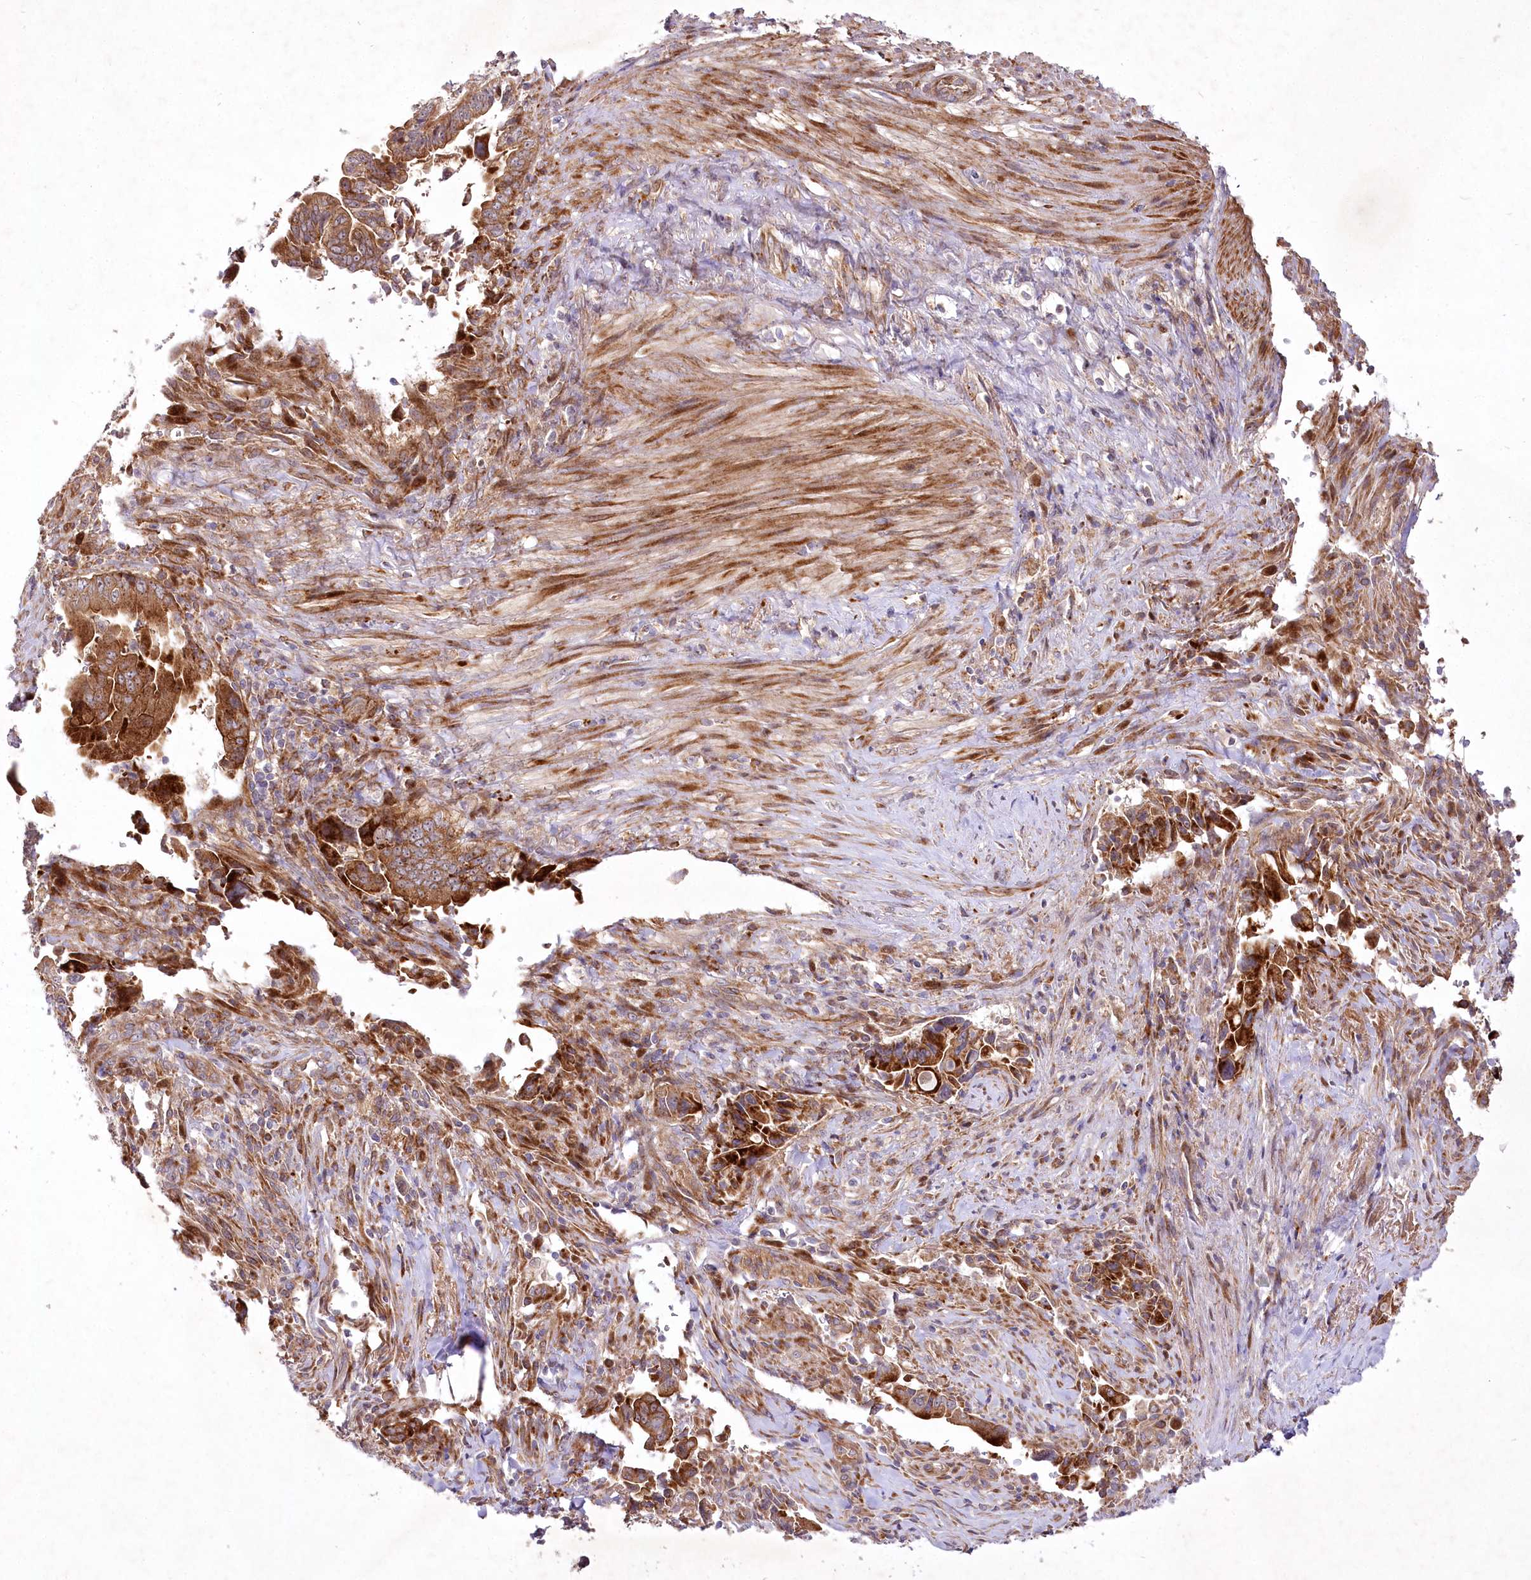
{"staining": {"intensity": "strong", "quantity": ">75%", "location": "cytoplasmic/membranous"}, "tissue": "pancreatic cancer", "cell_type": "Tumor cells", "image_type": "cancer", "snomed": [{"axis": "morphology", "description": "Adenocarcinoma, NOS"}, {"axis": "topography", "description": "Pancreas"}], "caption": "An image of adenocarcinoma (pancreatic) stained for a protein shows strong cytoplasmic/membranous brown staining in tumor cells.", "gene": "PSTK", "patient": {"sex": "male", "age": 70}}